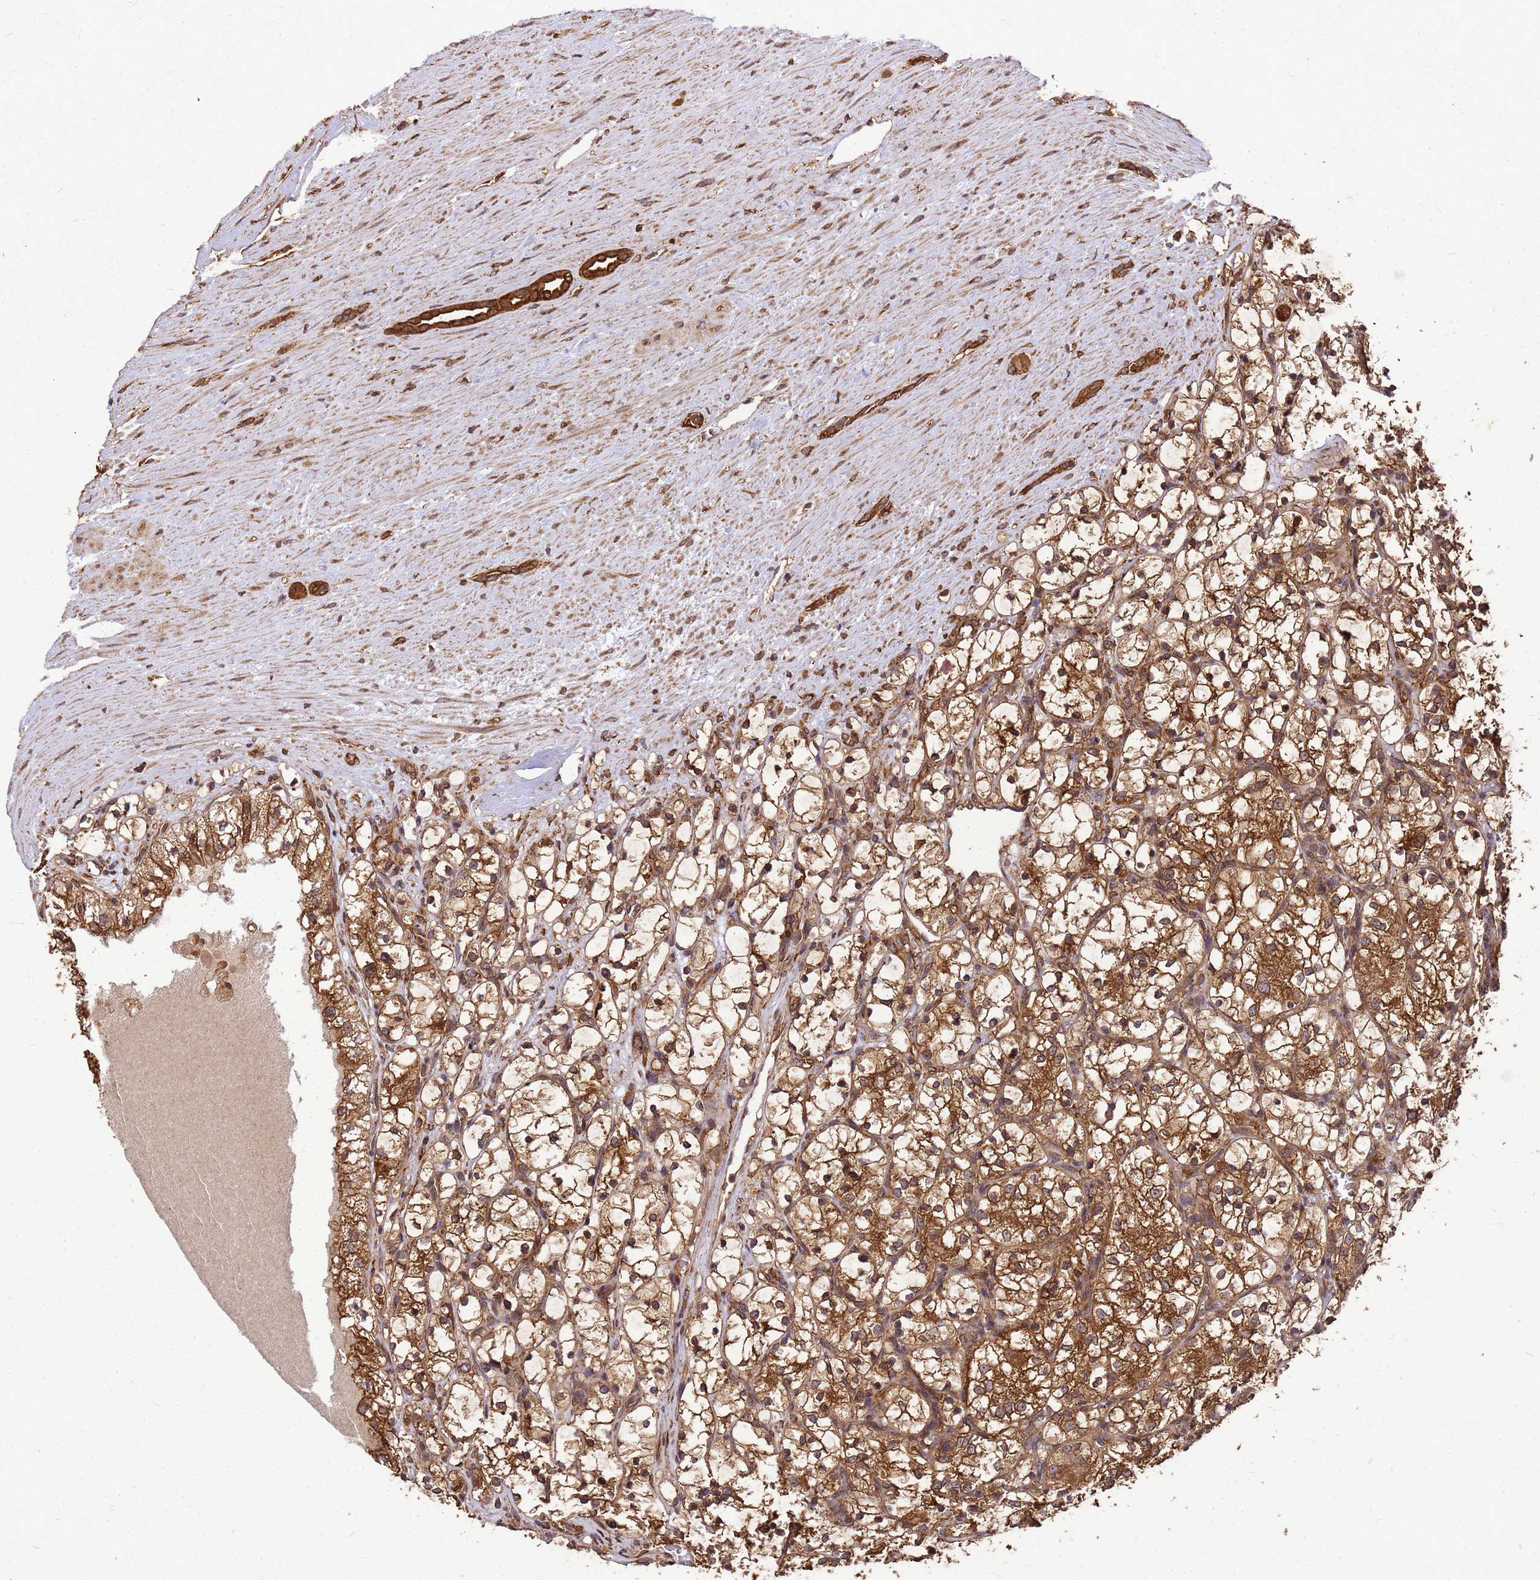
{"staining": {"intensity": "moderate", "quantity": ">75%", "location": "cytoplasmic/membranous"}, "tissue": "renal cancer", "cell_type": "Tumor cells", "image_type": "cancer", "snomed": [{"axis": "morphology", "description": "Adenocarcinoma, NOS"}, {"axis": "topography", "description": "Kidney"}], "caption": "Moderate cytoplasmic/membranous protein positivity is appreciated in about >75% of tumor cells in adenocarcinoma (renal).", "gene": "ZNF618", "patient": {"sex": "female", "age": 69}}